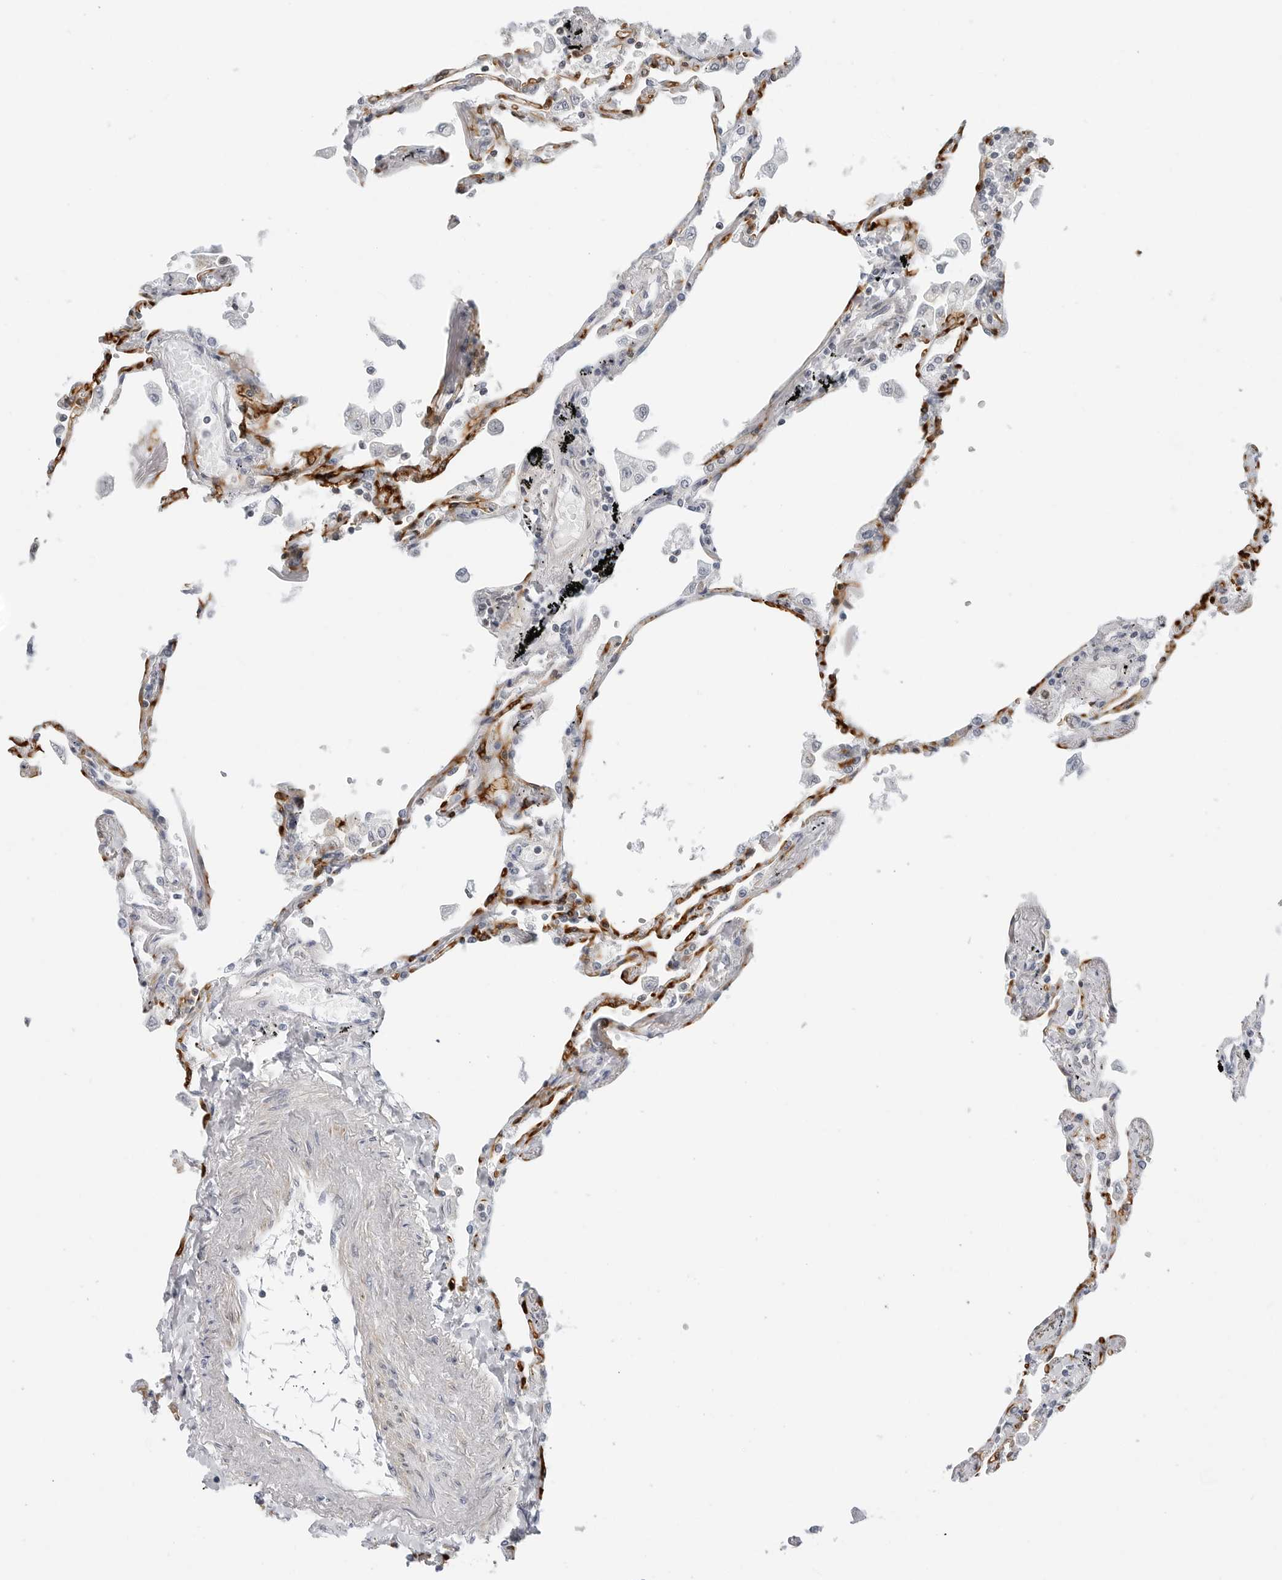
{"staining": {"intensity": "negative", "quantity": "none", "location": "none"}, "tissue": "lung", "cell_type": "Alveolar cells", "image_type": "normal", "snomed": [{"axis": "morphology", "description": "Normal tissue, NOS"}, {"axis": "topography", "description": "Lung"}], "caption": "Alveolar cells show no significant protein positivity in benign lung. (Stains: DAB (3,3'-diaminobenzidine) immunohistochemistry with hematoxylin counter stain, Microscopy: brightfield microscopy at high magnification).", "gene": "STXBP3", "patient": {"sex": "female", "age": 67}}